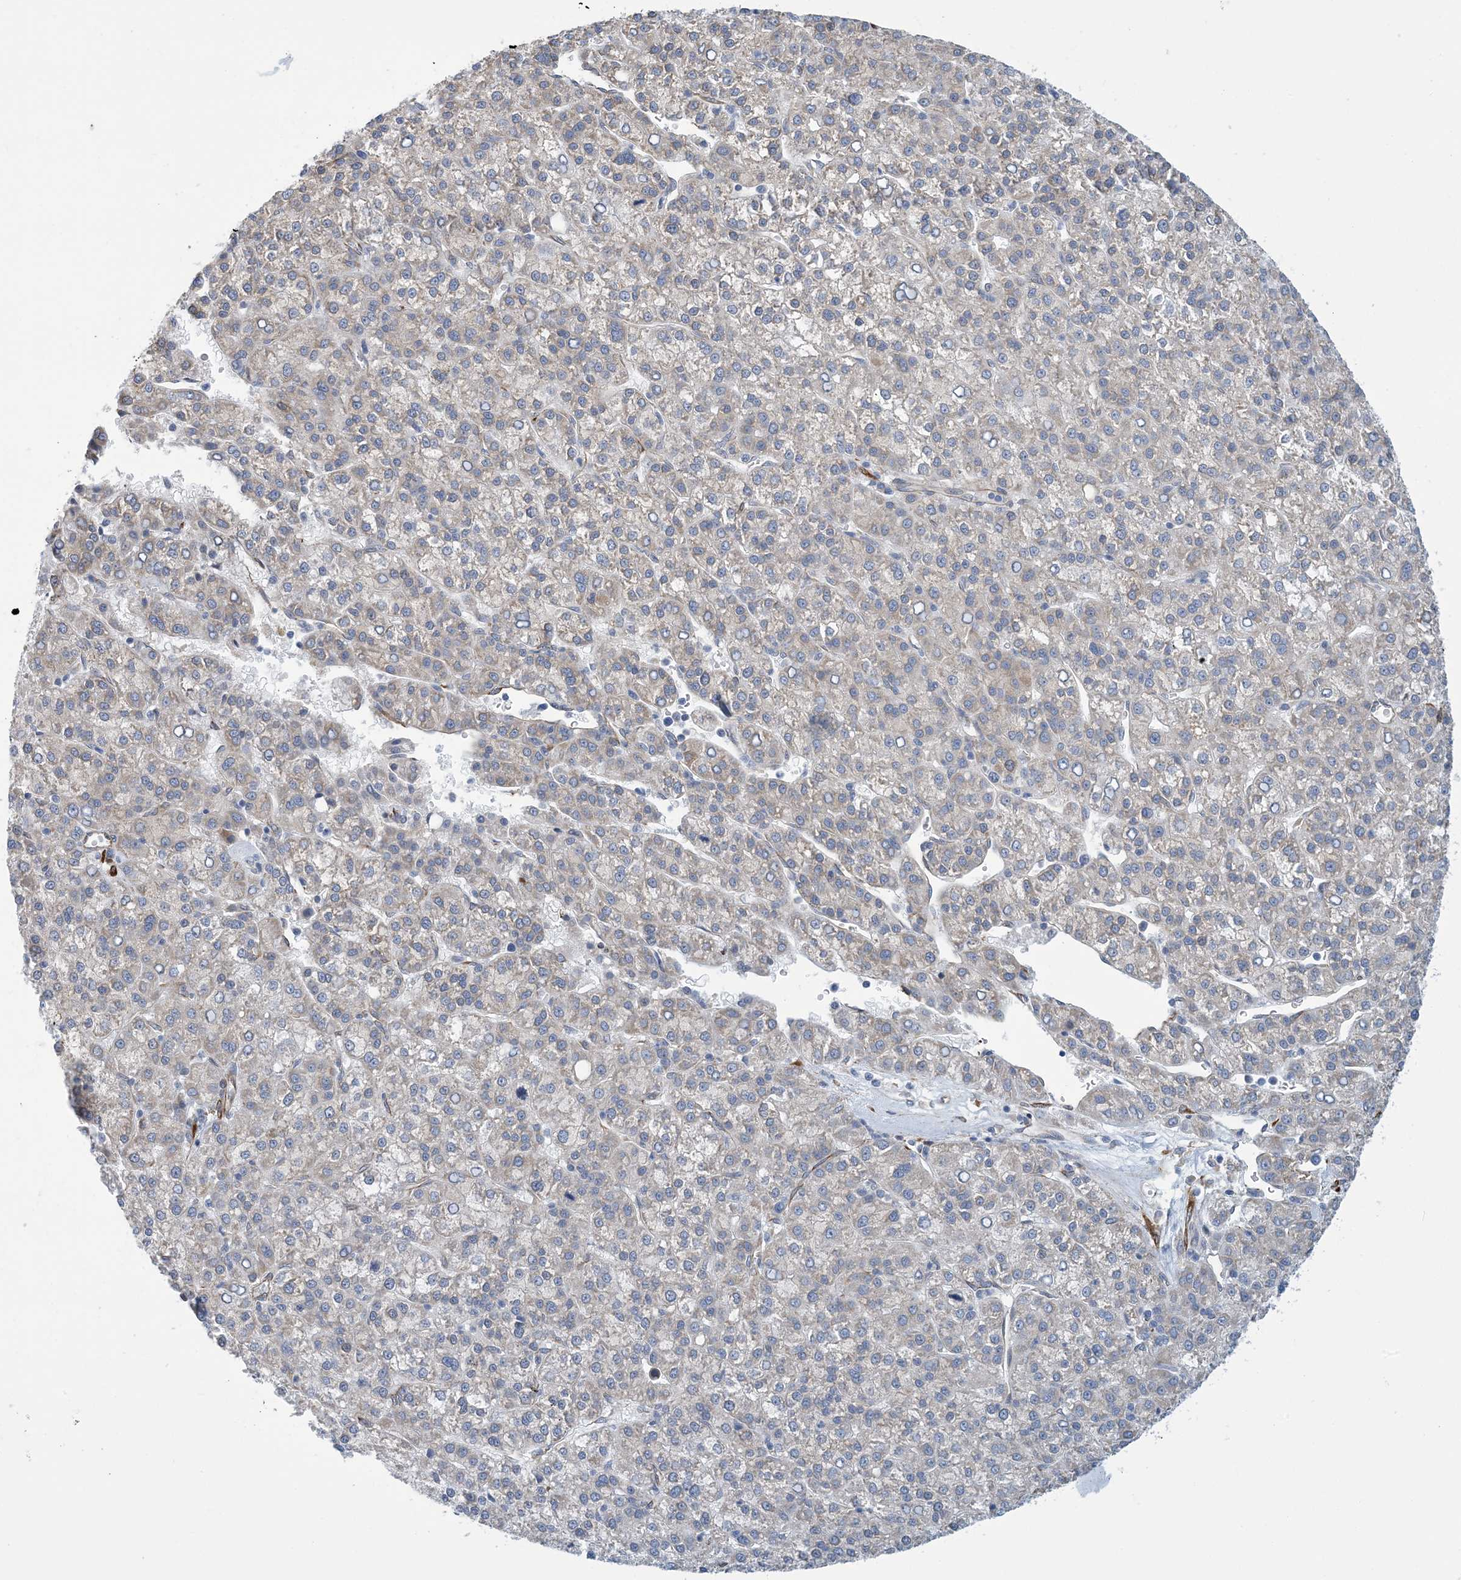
{"staining": {"intensity": "negative", "quantity": "none", "location": "none"}, "tissue": "liver cancer", "cell_type": "Tumor cells", "image_type": "cancer", "snomed": [{"axis": "morphology", "description": "Carcinoma, Hepatocellular, NOS"}, {"axis": "topography", "description": "Liver"}], "caption": "The photomicrograph shows no staining of tumor cells in hepatocellular carcinoma (liver).", "gene": "CCDC14", "patient": {"sex": "female", "age": 58}}